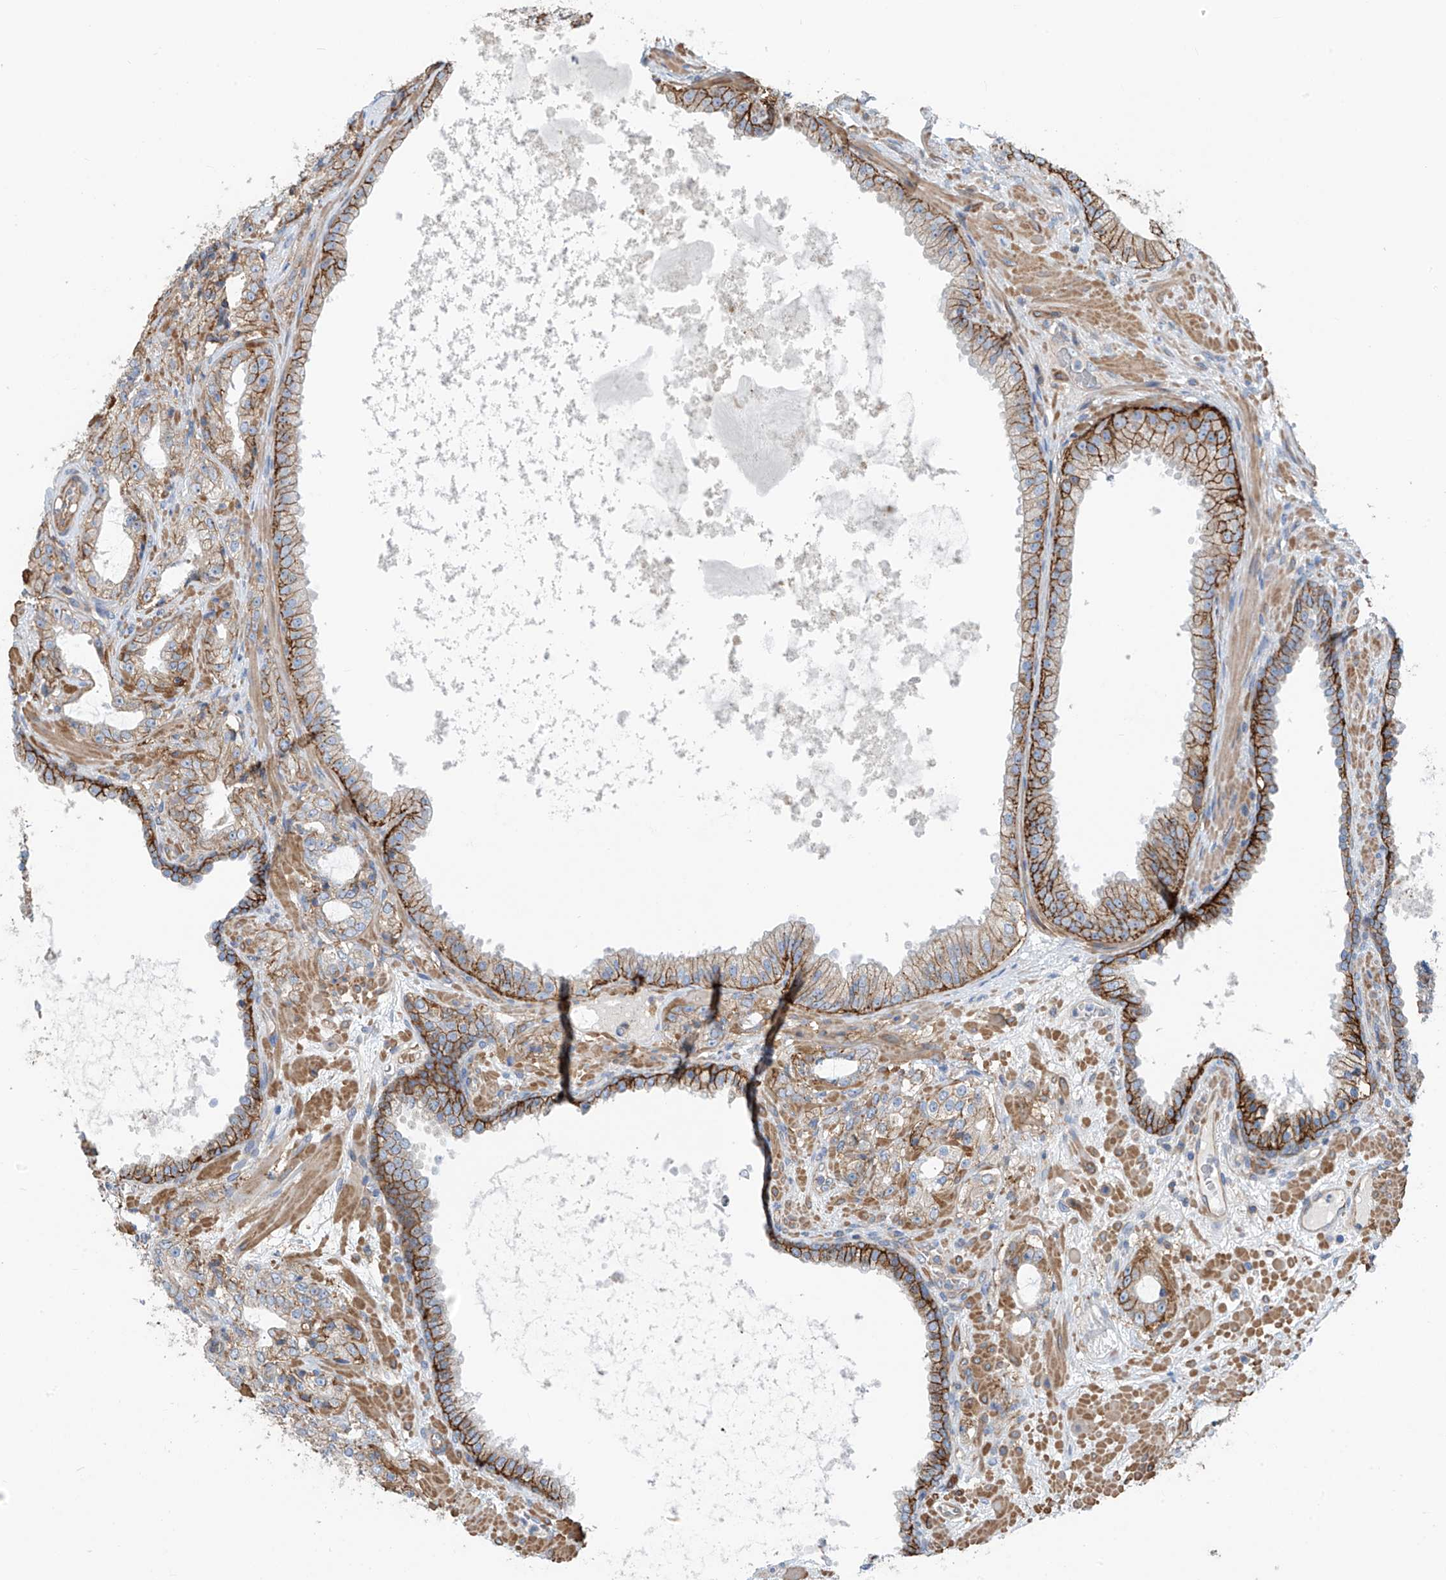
{"staining": {"intensity": "moderate", "quantity": "<25%", "location": "cytoplasmic/membranous"}, "tissue": "prostate cancer", "cell_type": "Tumor cells", "image_type": "cancer", "snomed": [{"axis": "morphology", "description": "Adenocarcinoma, High grade"}, {"axis": "topography", "description": "Prostate"}], "caption": "Brown immunohistochemical staining in human adenocarcinoma (high-grade) (prostate) demonstrates moderate cytoplasmic/membranous expression in approximately <25% of tumor cells.", "gene": "SLC1A5", "patient": {"sex": "male", "age": 64}}